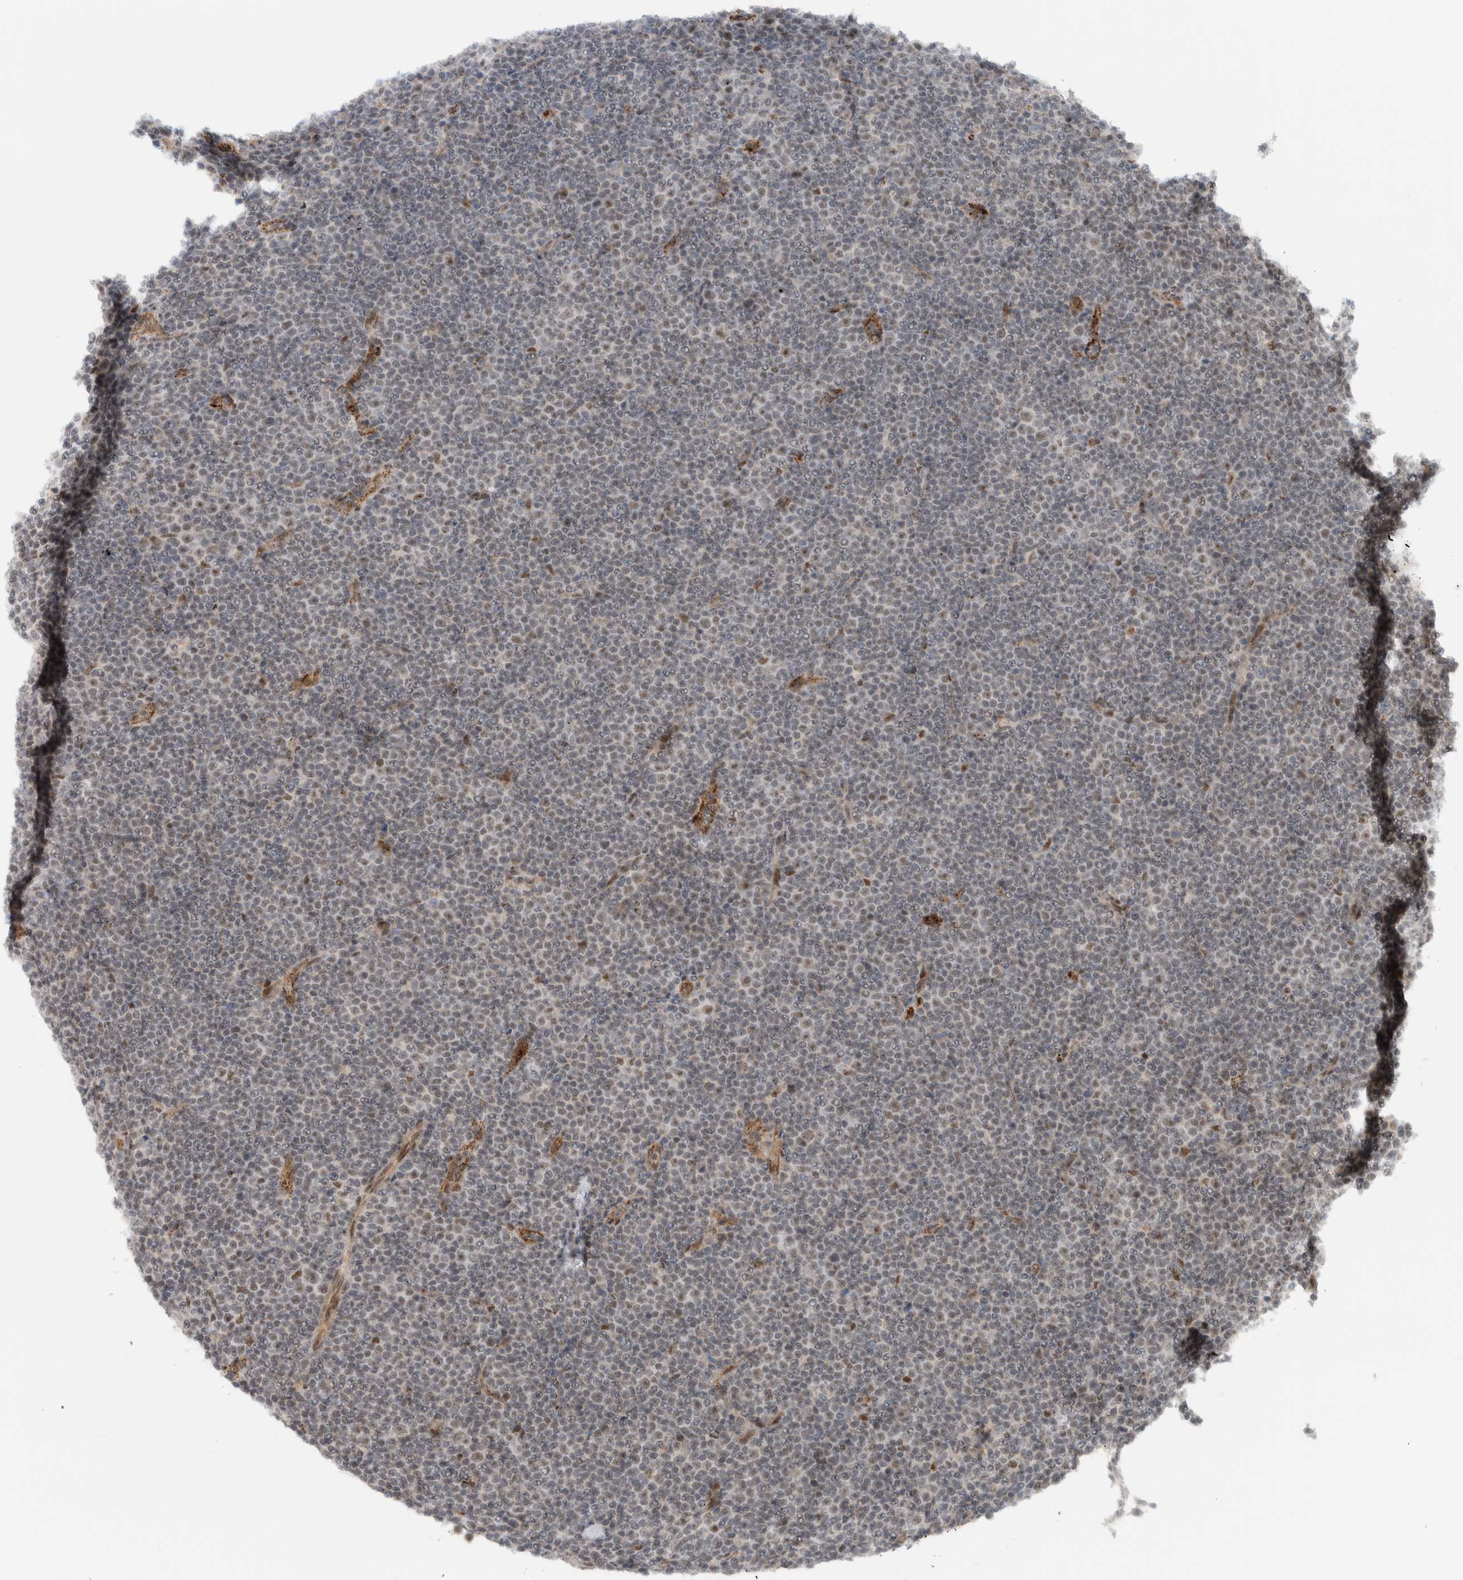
{"staining": {"intensity": "weak", "quantity": "25%-75%", "location": "nuclear"}, "tissue": "lymphoma", "cell_type": "Tumor cells", "image_type": "cancer", "snomed": [{"axis": "morphology", "description": "Malignant lymphoma, non-Hodgkin's type, Low grade"}, {"axis": "topography", "description": "Lymph node"}], "caption": "This histopathology image shows immunohistochemistry (IHC) staining of lymphoma, with low weak nuclear positivity in about 25%-75% of tumor cells.", "gene": "ZFP91", "patient": {"sex": "female", "age": 67}}